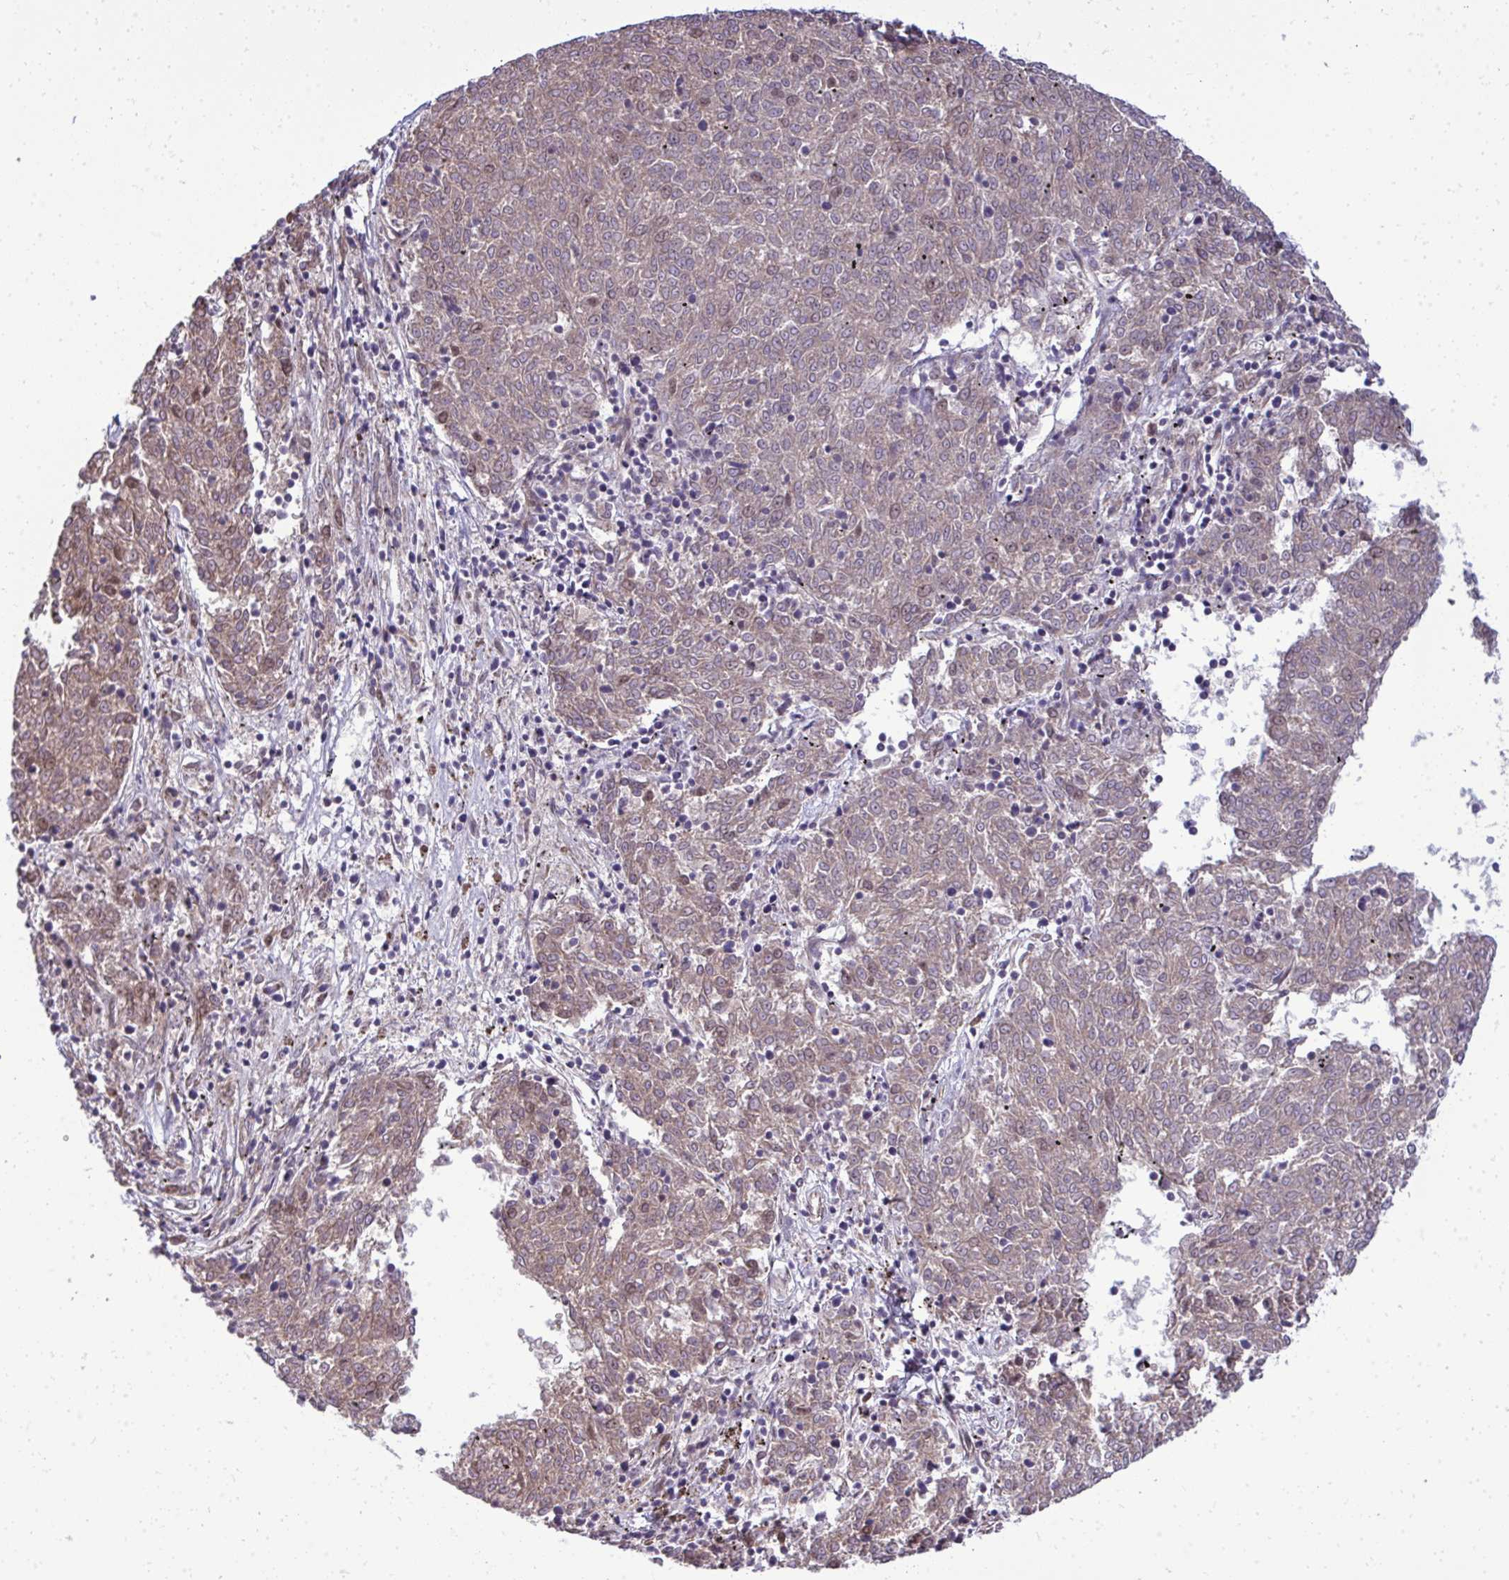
{"staining": {"intensity": "weak", "quantity": ">75%", "location": "cytoplasmic/membranous"}, "tissue": "melanoma", "cell_type": "Tumor cells", "image_type": "cancer", "snomed": [{"axis": "morphology", "description": "Malignant melanoma, NOS"}, {"axis": "topography", "description": "Skin"}], "caption": "About >75% of tumor cells in malignant melanoma display weak cytoplasmic/membranous protein expression as visualized by brown immunohistochemical staining.", "gene": "ZSCAN9", "patient": {"sex": "female", "age": 72}}